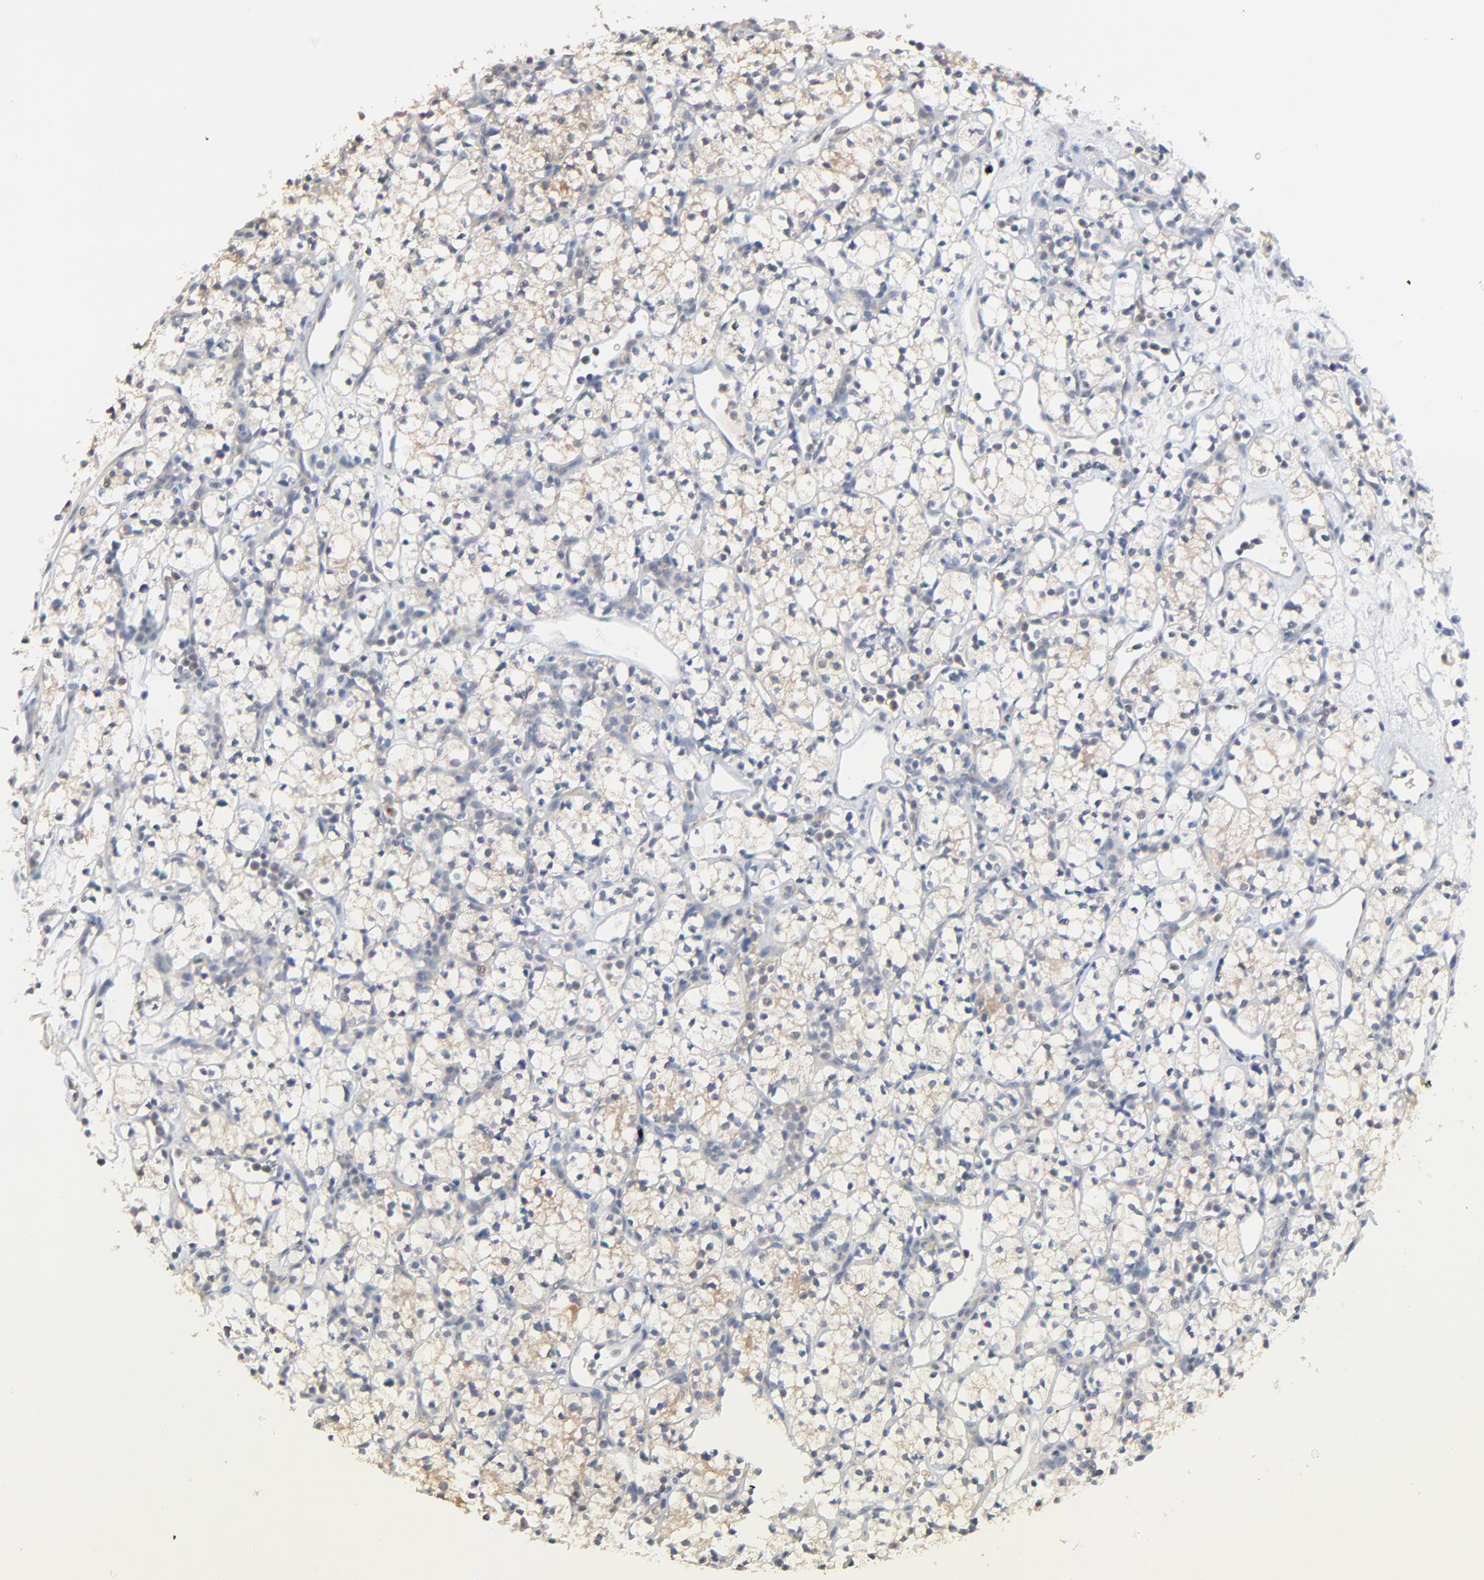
{"staining": {"intensity": "weak", "quantity": ">75%", "location": "cytoplasmic/membranous"}, "tissue": "renal cancer", "cell_type": "Tumor cells", "image_type": "cancer", "snomed": [{"axis": "morphology", "description": "Adenocarcinoma, NOS"}, {"axis": "topography", "description": "Kidney"}], "caption": "A micrograph of renal adenocarcinoma stained for a protein displays weak cytoplasmic/membranous brown staining in tumor cells. Nuclei are stained in blue.", "gene": "FANCB", "patient": {"sex": "male", "age": 59}}